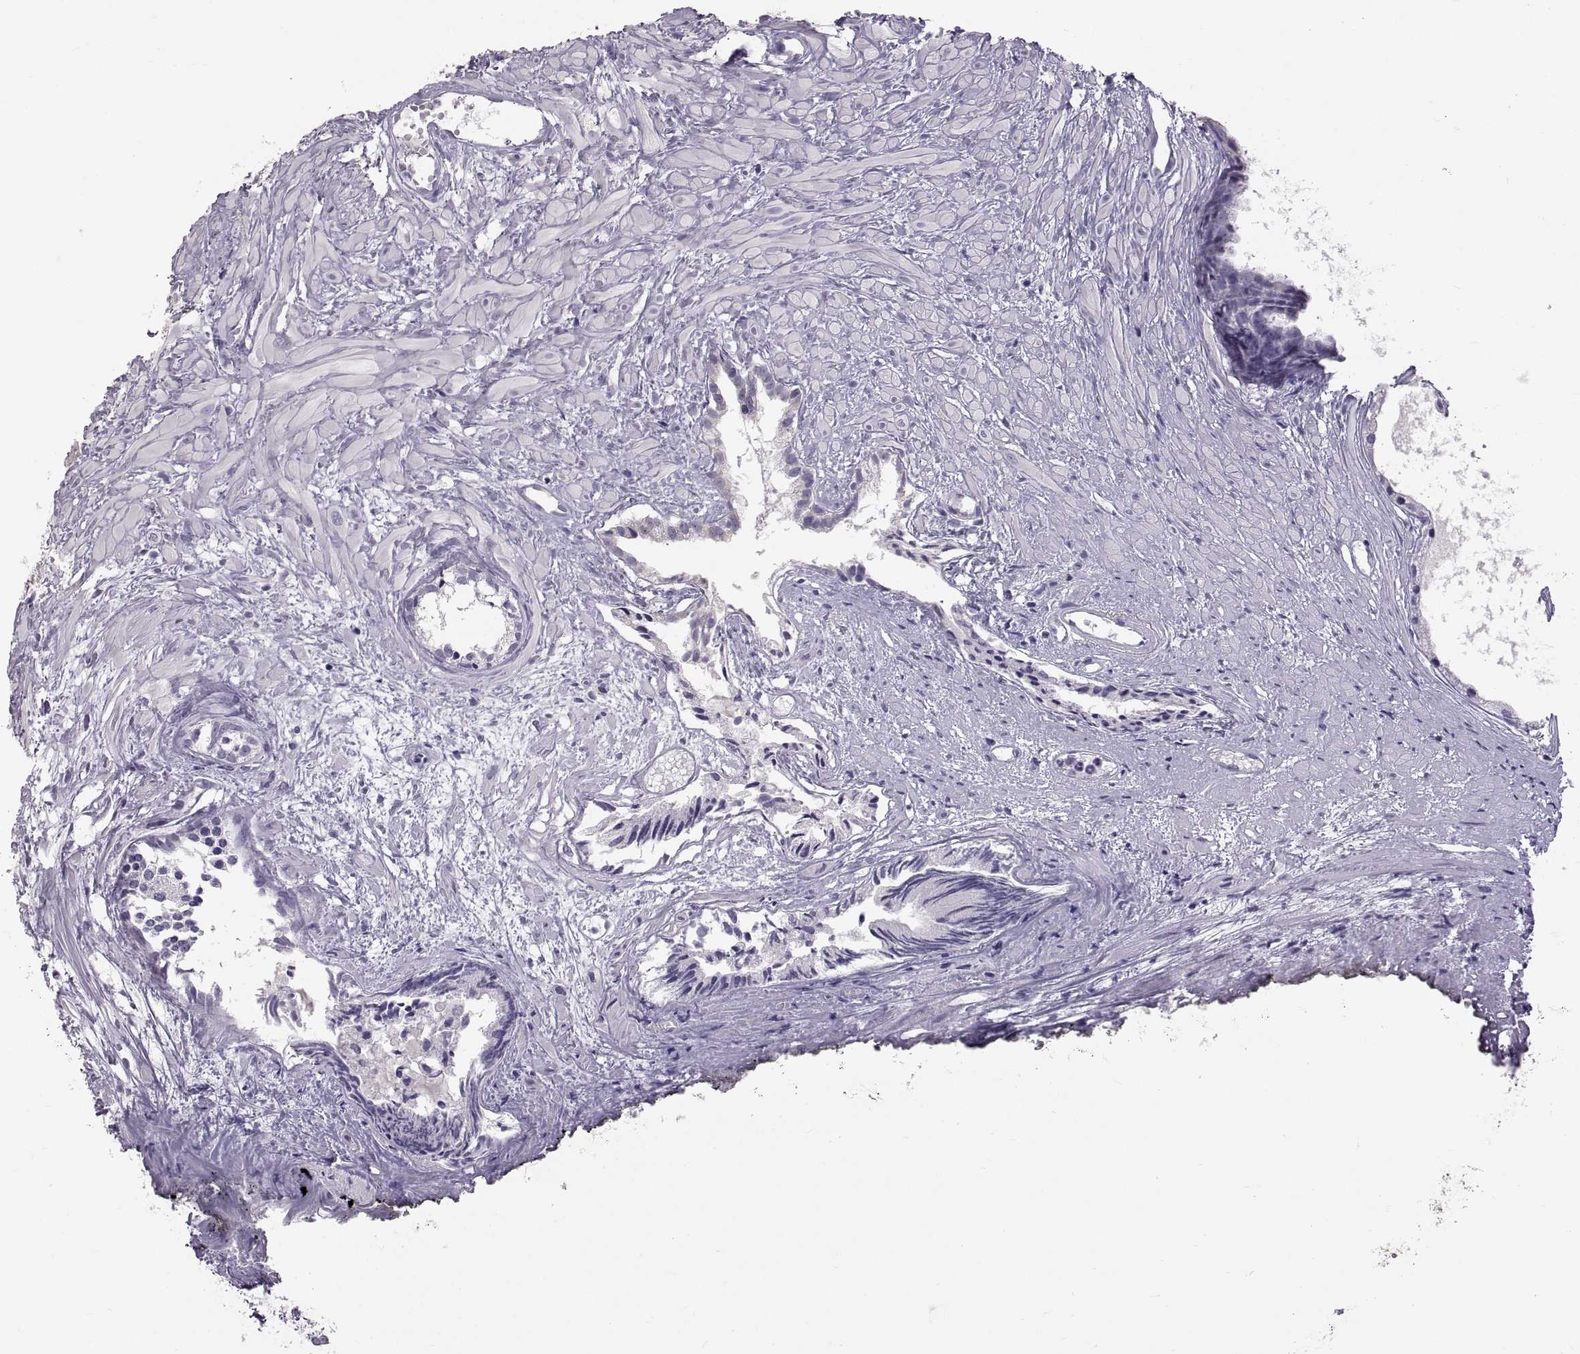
{"staining": {"intensity": "negative", "quantity": "none", "location": "none"}, "tissue": "prostate cancer", "cell_type": "Tumor cells", "image_type": "cancer", "snomed": [{"axis": "morphology", "description": "Adenocarcinoma, High grade"}, {"axis": "topography", "description": "Prostate"}], "caption": "An immunohistochemistry photomicrograph of prostate cancer is shown. There is no staining in tumor cells of prostate cancer.", "gene": "WBP2NL", "patient": {"sex": "male", "age": 79}}